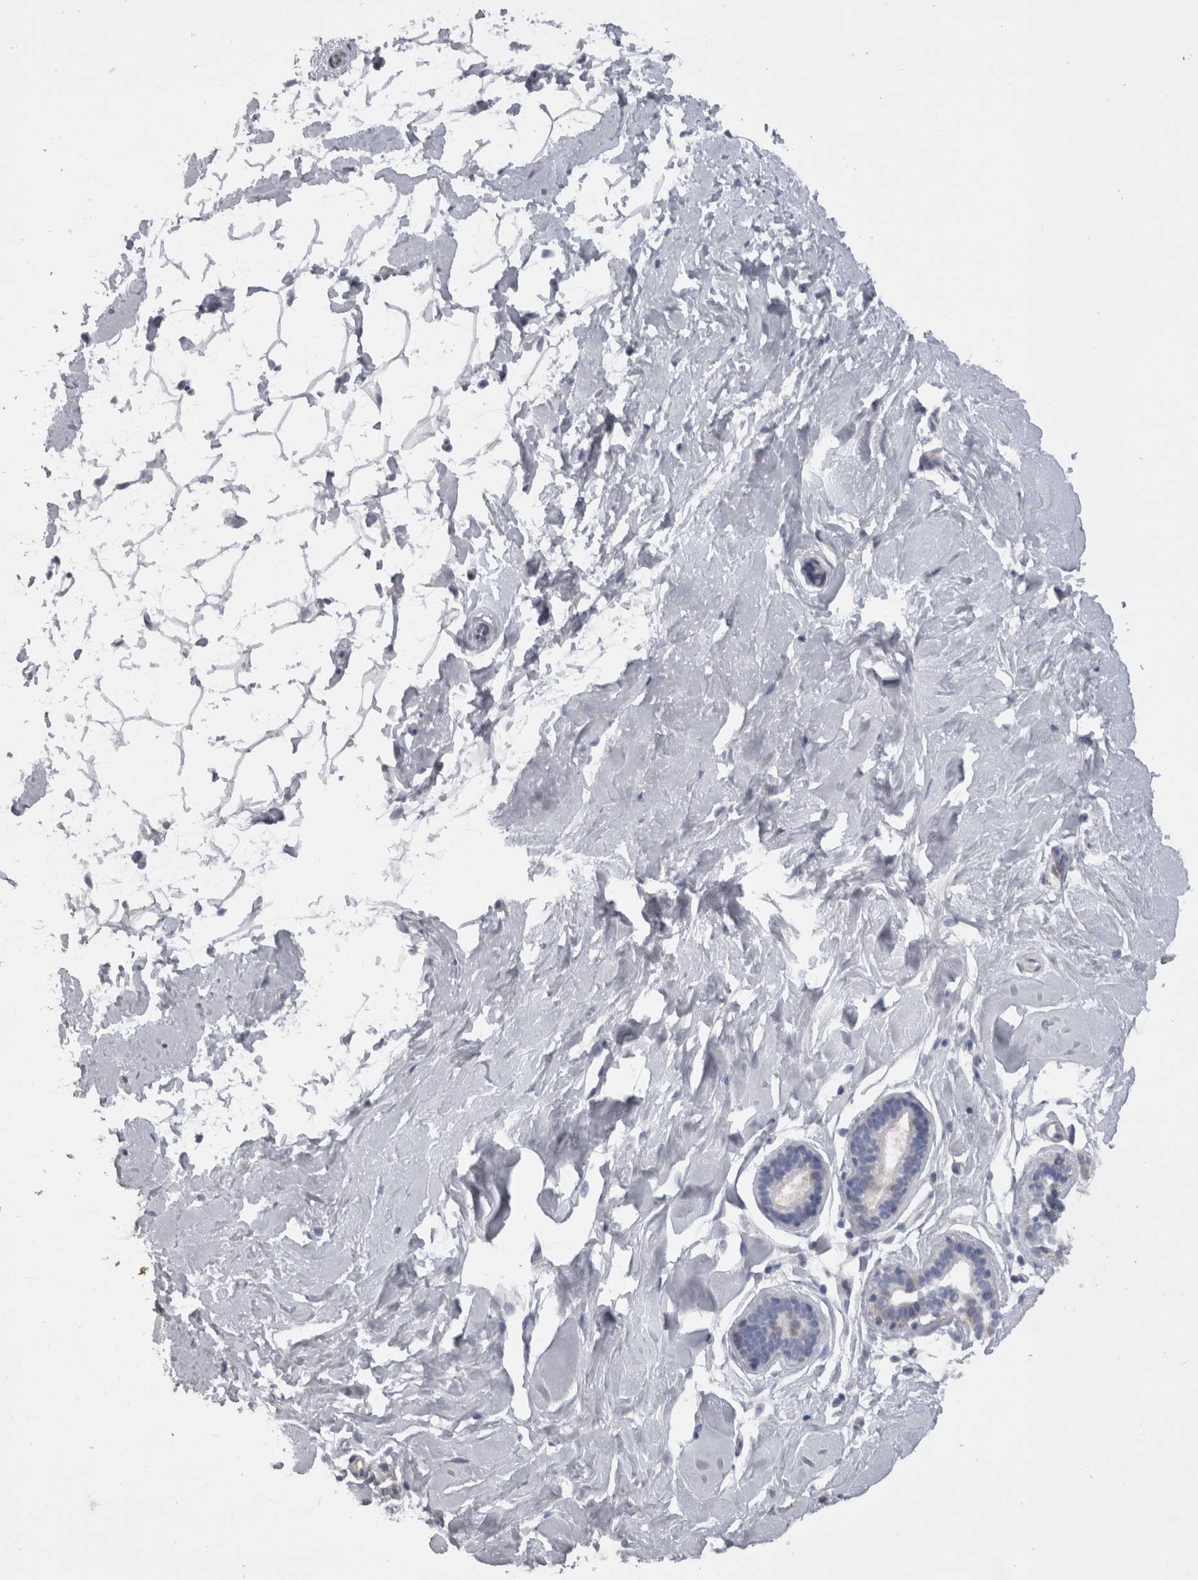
{"staining": {"intensity": "negative", "quantity": "none", "location": "none"}, "tissue": "breast", "cell_type": "Adipocytes", "image_type": "normal", "snomed": [{"axis": "morphology", "description": "Normal tissue, NOS"}, {"axis": "topography", "description": "Breast"}], "caption": "Human breast stained for a protein using IHC displays no positivity in adipocytes.", "gene": "CAMK2D", "patient": {"sex": "female", "age": 23}}